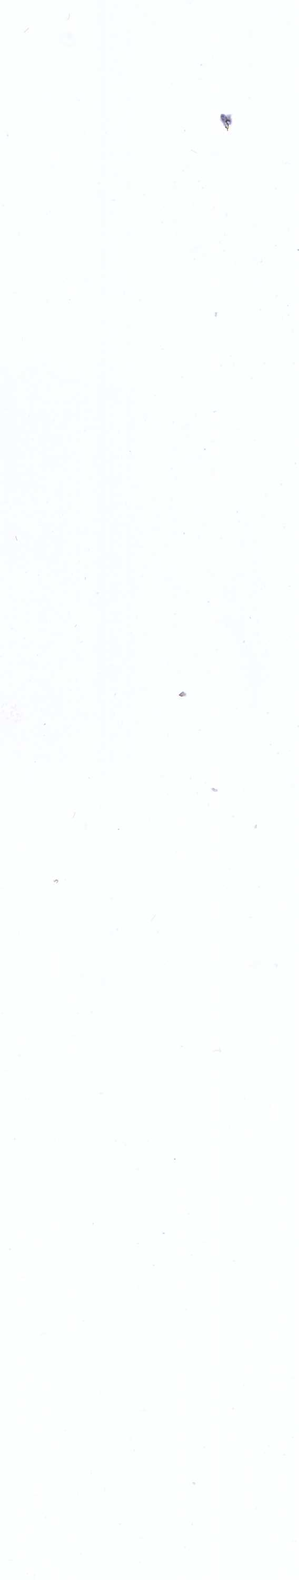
{"staining": {"intensity": "strong", "quantity": "<25%", "location": "cytoplasmic/membranous"}, "tissue": "renal cancer", "cell_type": "Tumor cells", "image_type": "cancer", "snomed": [{"axis": "morphology", "description": "Adenocarcinoma, NOS"}, {"axis": "topography", "description": "Kidney"}], "caption": "A brown stain highlights strong cytoplasmic/membranous positivity of a protein in renal adenocarcinoma tumor cells.", "gene": "ZSWIM4", "patient": {"sex": "female", "age": 56}}